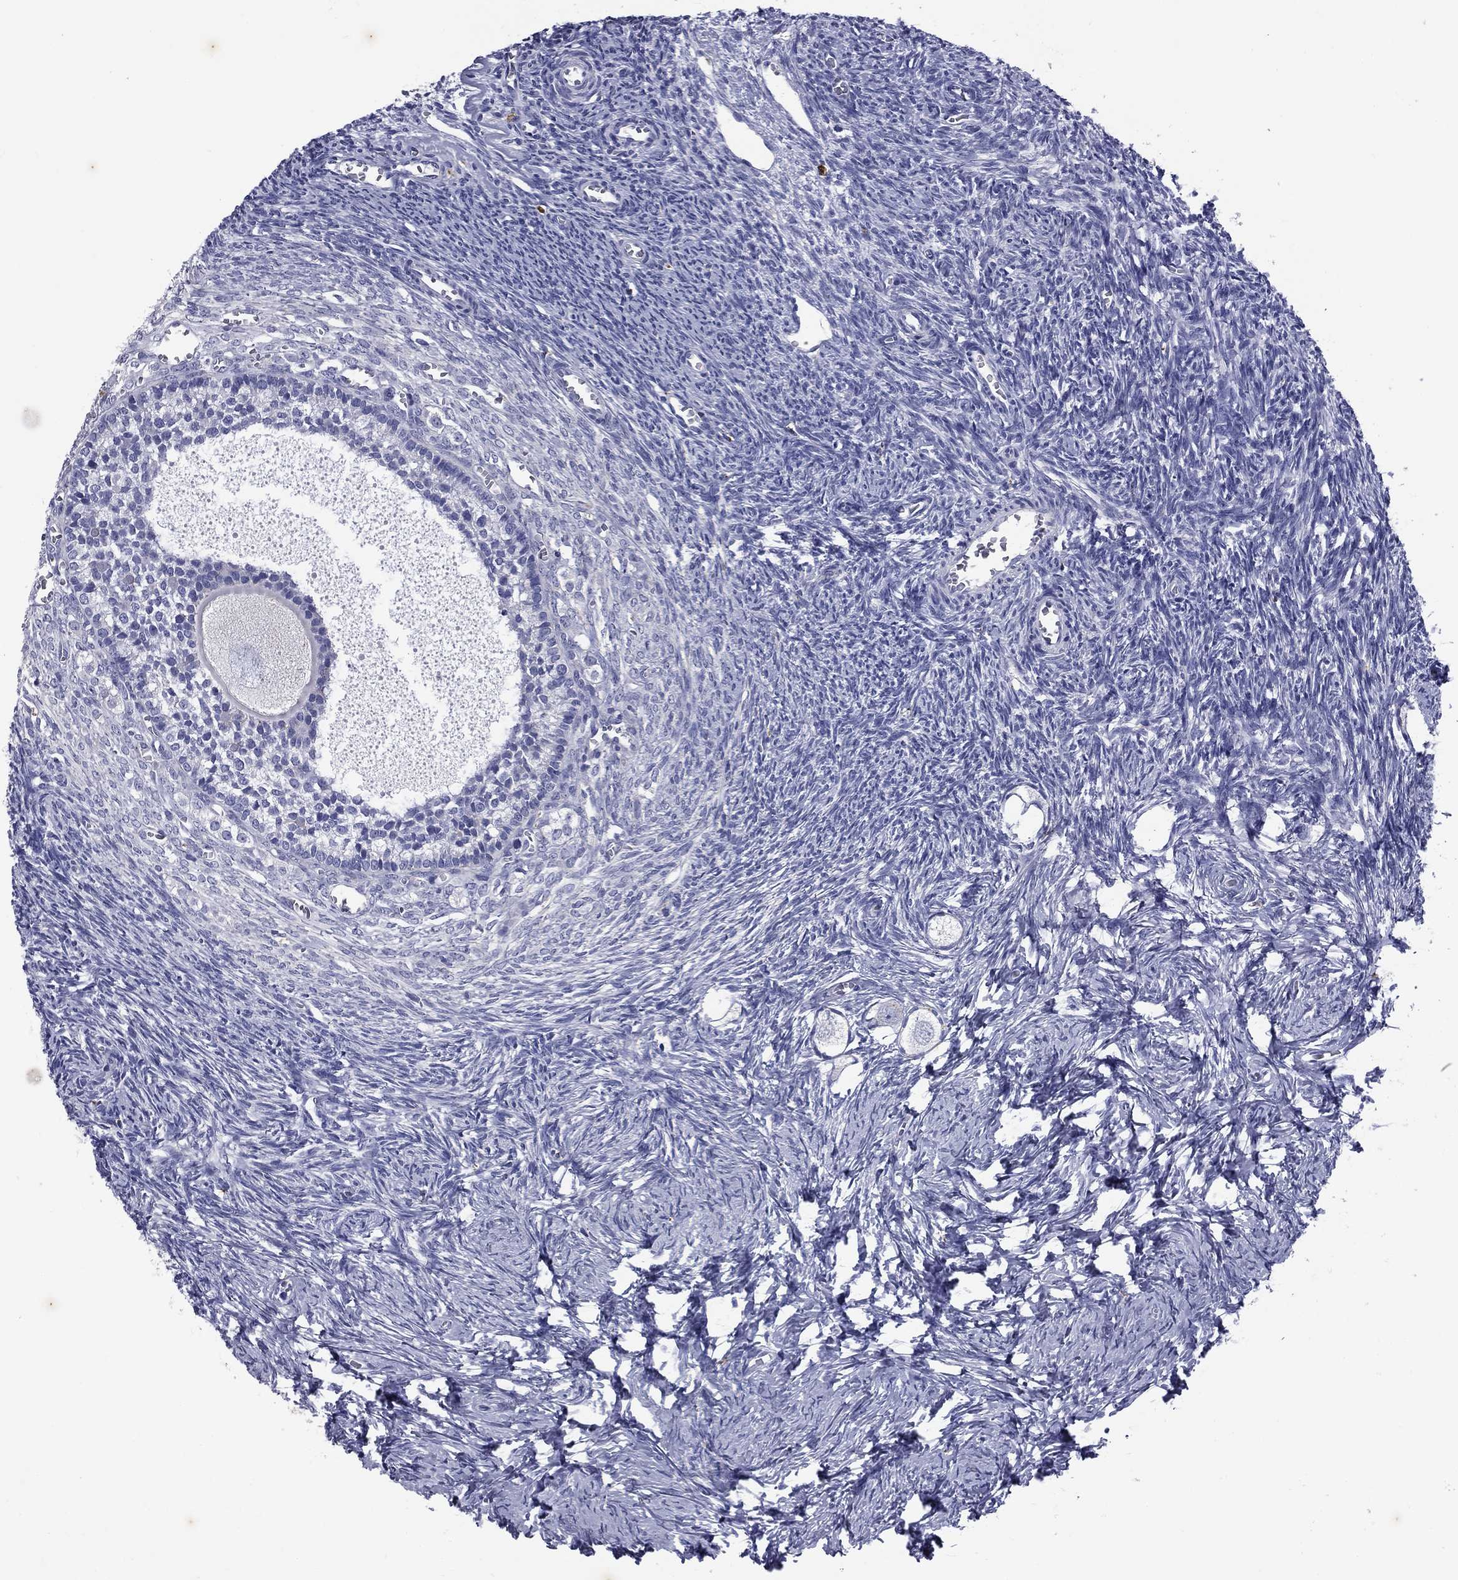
{"staining": {"intensity": "negative", "quantity": "none", "location": "none"}, "tissue": "ovary", "cell_type": "Follicle cells", "image_type": "normal", "snomed": [{"axis": "morphology", "description": "Normal tissue, NOS"}, {"axis": "topography", "description": "Ovary"}], "caption": "IHC of unremarkable human ovary shows no staining in follicle cells.", "gene": "MADCAM1", "patient": {"sex": "female", "age": 27}}